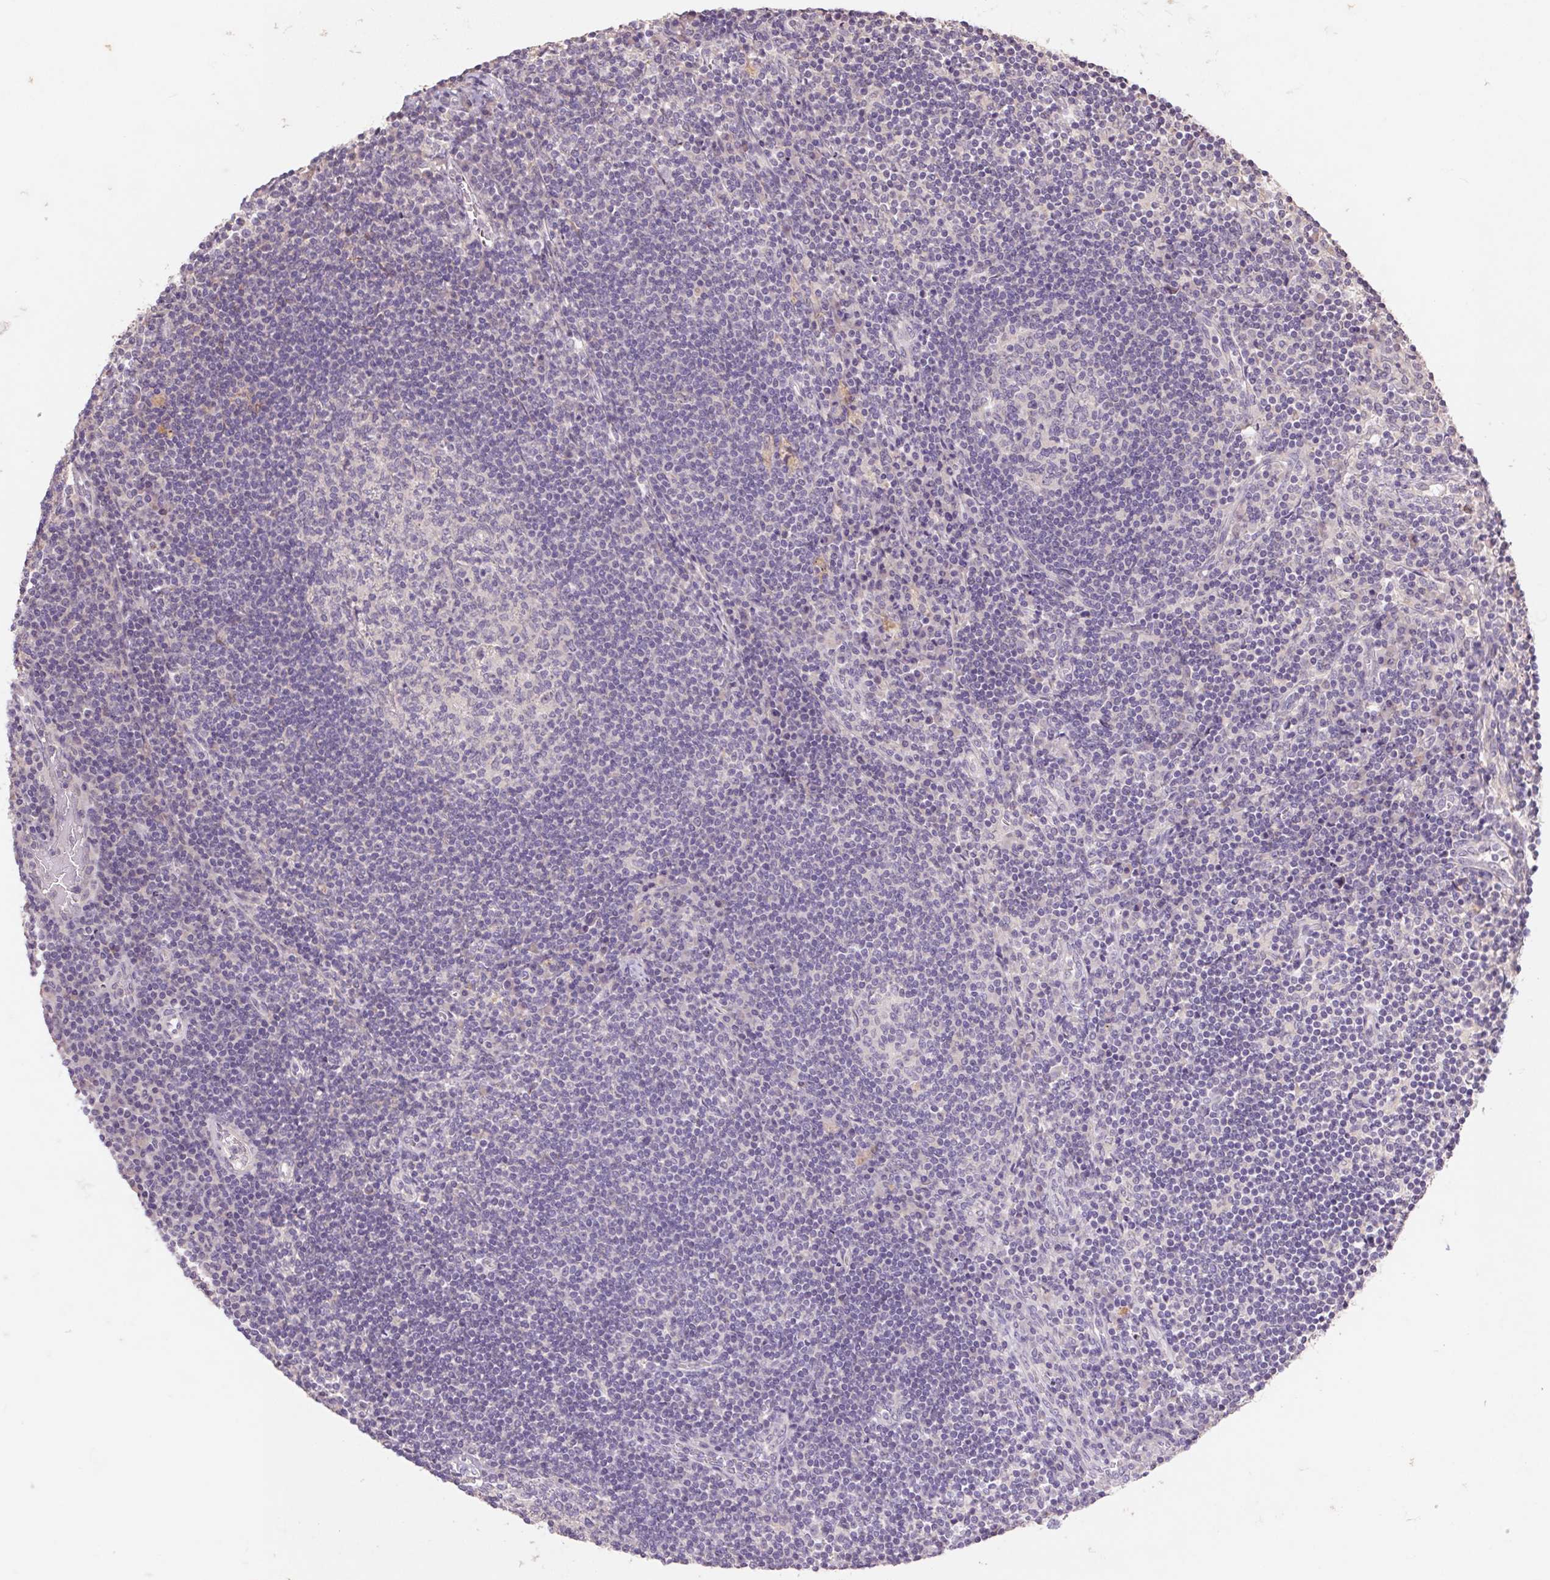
{"staining": {"intensity": "negative", "quantity": "none", "location": "none"}, "tissue": "lymph node", "cell_type": "Germinal center cells", "image_type": "normal", "snomed": [{"axis": "morphology", "description": "Normal tissue, NOS"}, {"axis": "topography", "description": "Lymph node"}], "caption": "Immunohistochemistry (IHC) image of unremarkable lymph node stained for a protein (brown), which exhibits no positivity in germinal center cells. (IHC, brightfield microscopy, high magnification).", "gene": "GRM2", "patient": {"sex": "male", "age": 67}}